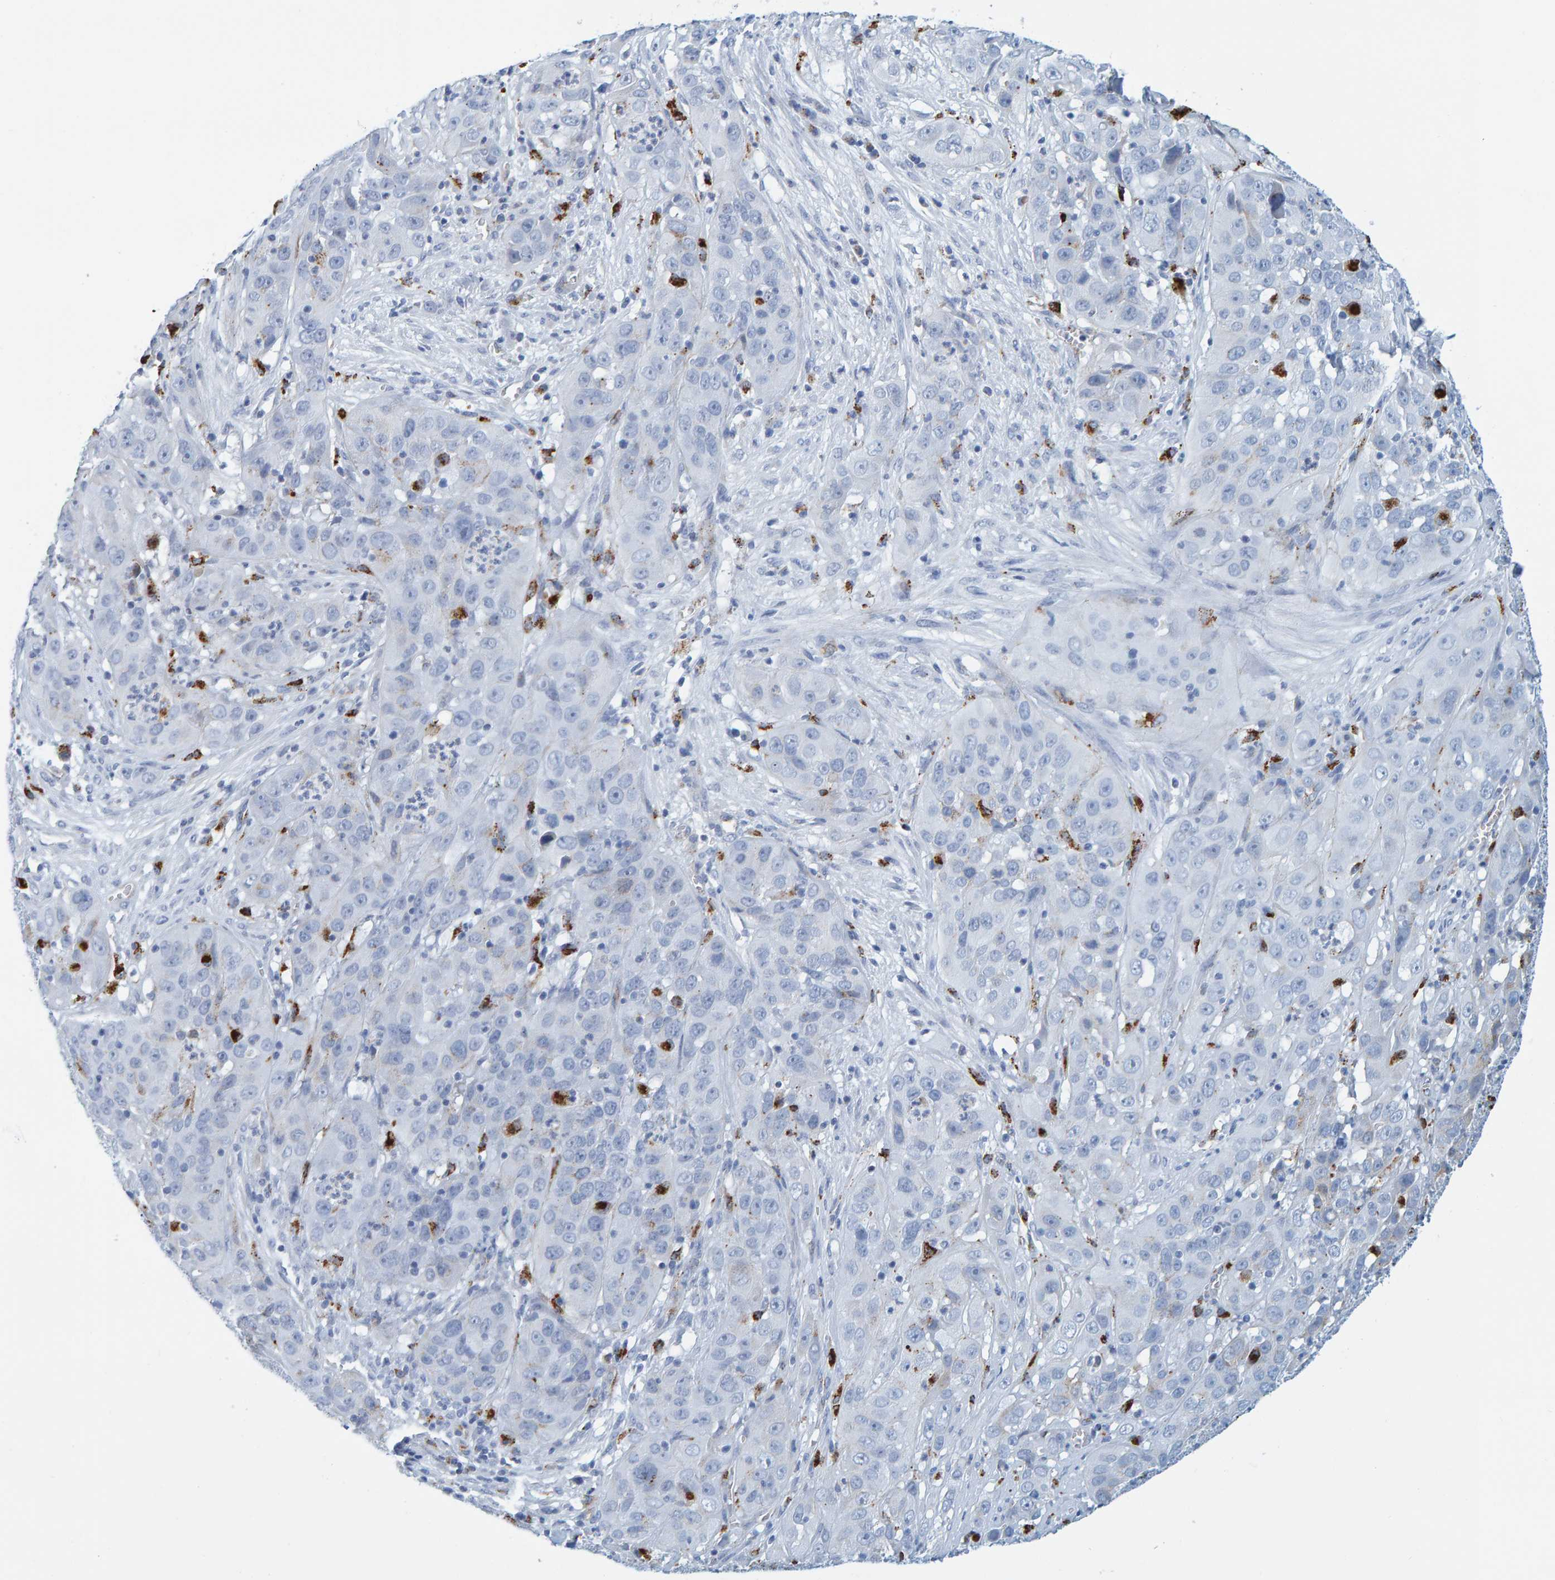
{"staining": {"intensity": "negative", "quantity": "none", "location": "none"}, "tissue": "cervical cancer", "cell_type": "Tumor cells", "image_type": "cancer", "snomed": [{"axis": "morphology", "description": "Squamous cell carcinoma, NOS"}, {"axis": "topography", "description": "Cervix"}], "caption": "IHC image of cervical cancer (squamous cell carcinoma) stained for a protein (brown), which exhibits no expression in tumor cells.", "gene": "BIN3", "patient": {"sex": "female", "age": 32}}